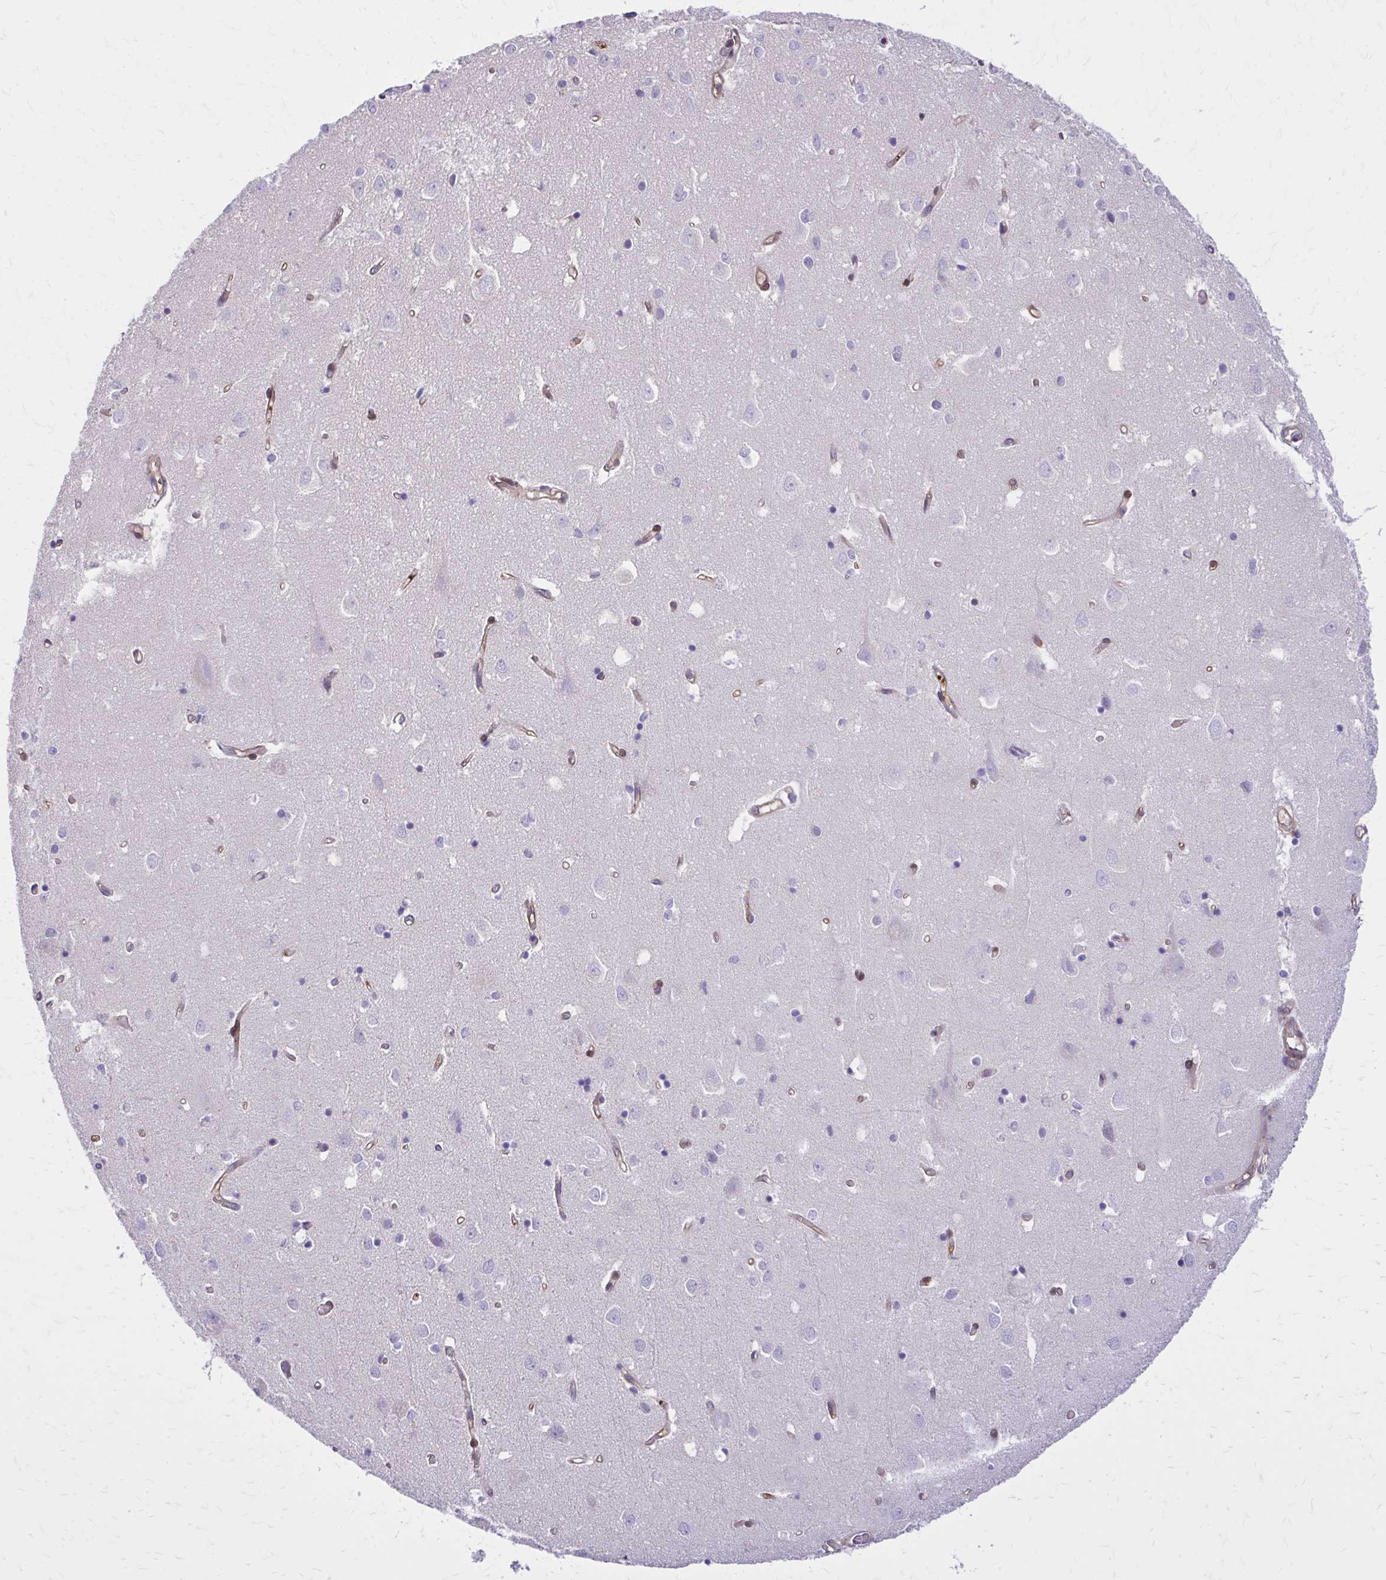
{"staining": {"intensity": "moderate", "quantity": ">75%", "location": "cytoplasmic/membranous"}, "tissue": "cerebral cortex", "cell_type": "Endothelial cells", "image_type": "normal", "snomed": [{"axis": "morphology", "description": "Normal tissue, NOS"}, {"axis": "topography", "description": "Cerebral cortex"}], "caption": "Protein staining shows moderate cytoplasmic/membranous positivity in approximately >75% of endothelial cells in normal cerebral cortex.", "gene": "ADAMTSL1", "patient": {"sex": "male", "age": 70}}